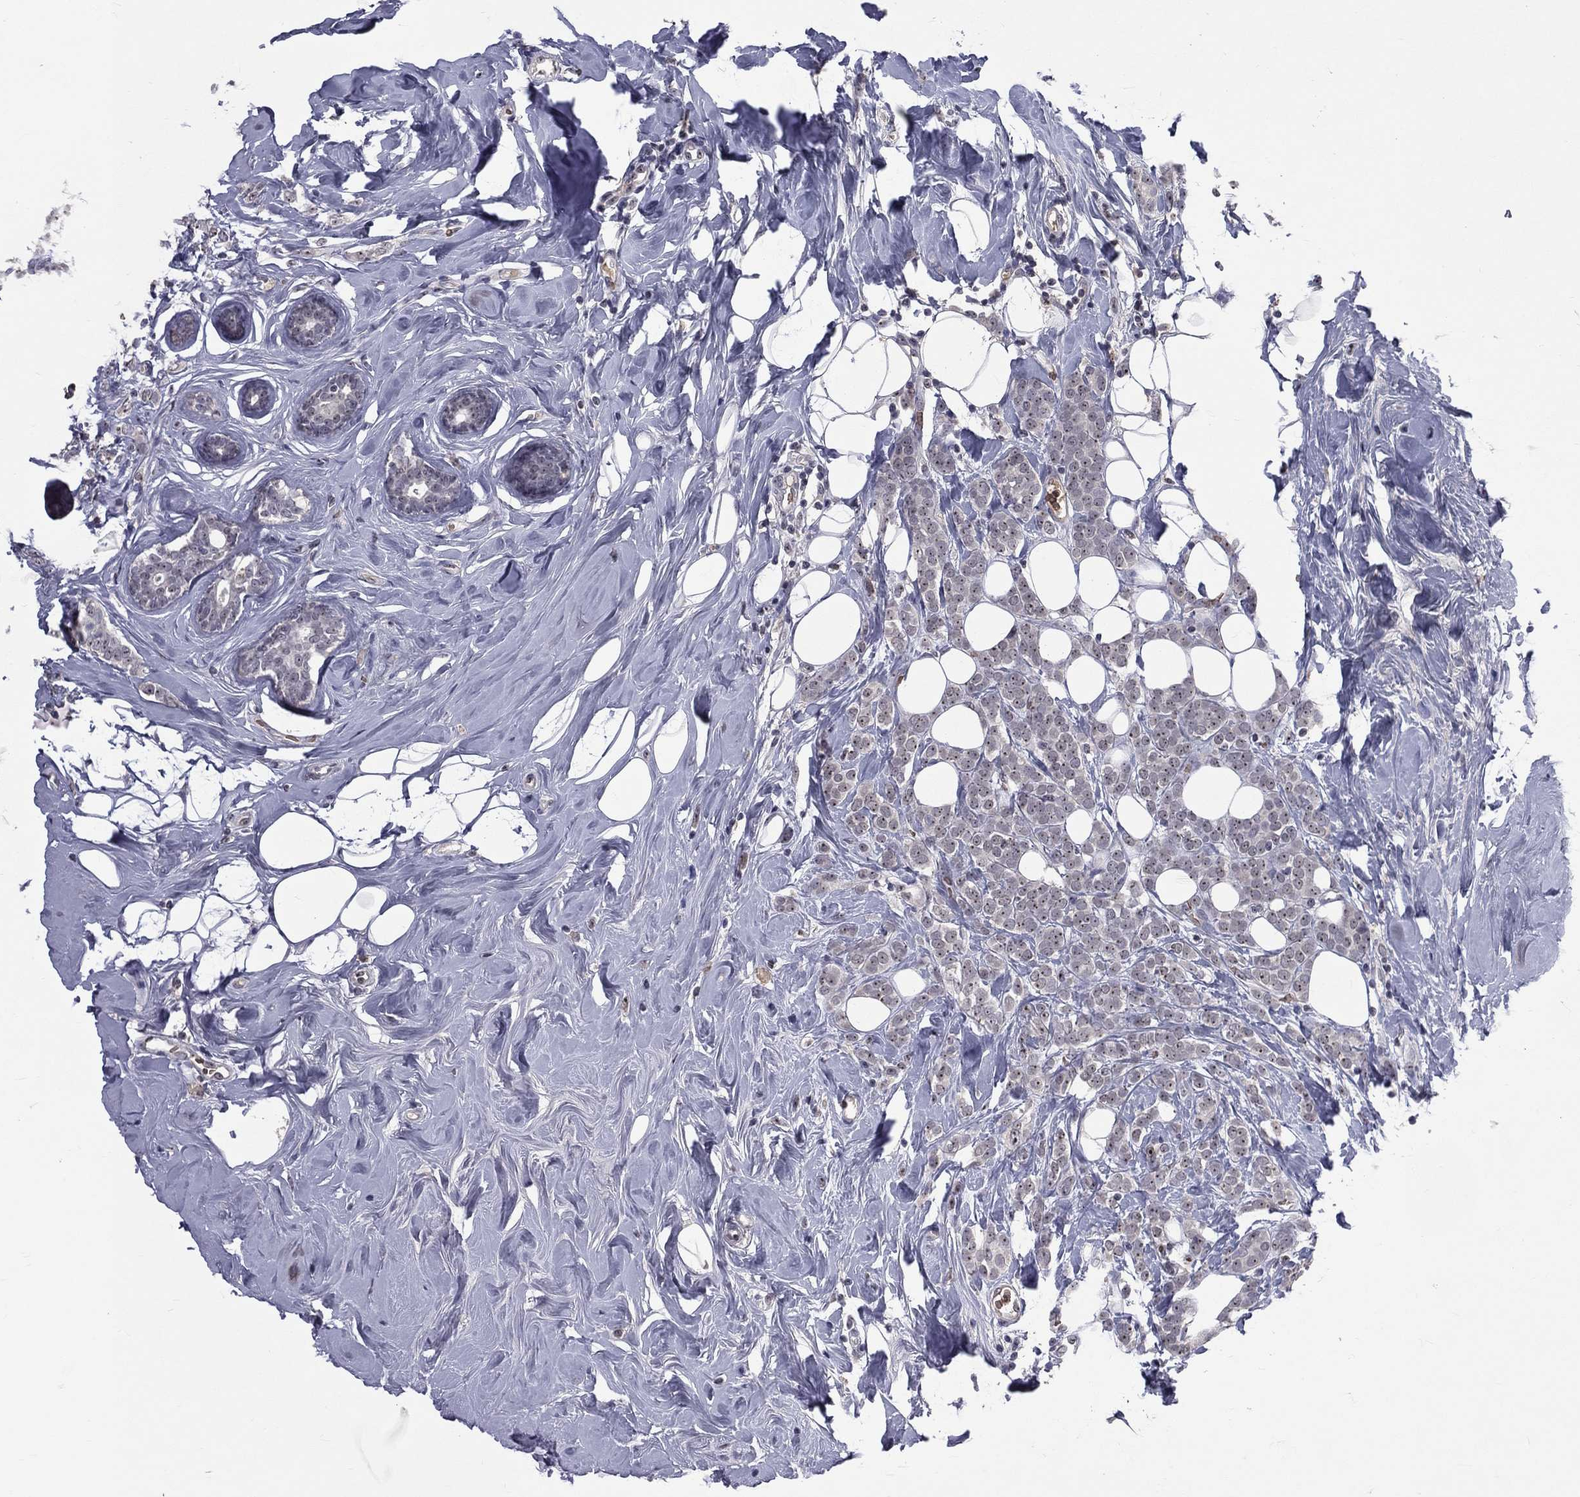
{"staining": {"intensity": "negative", "quantity": "none", "location": "none"}, "tissue": "breast cancer", "cell_type": "Tumor cells", "image_type": "cancer", "snomed": [{"axis": "morphology", "description": "Lobular carcinoma"}, {"axis": "topography", "description": "Breast"}], "caption": "Tumor cells show no significant positivity in breast cancer (lobular carcinoma).", "gene": "DSG4", "patient": {"sex": "female", "age": 49}}